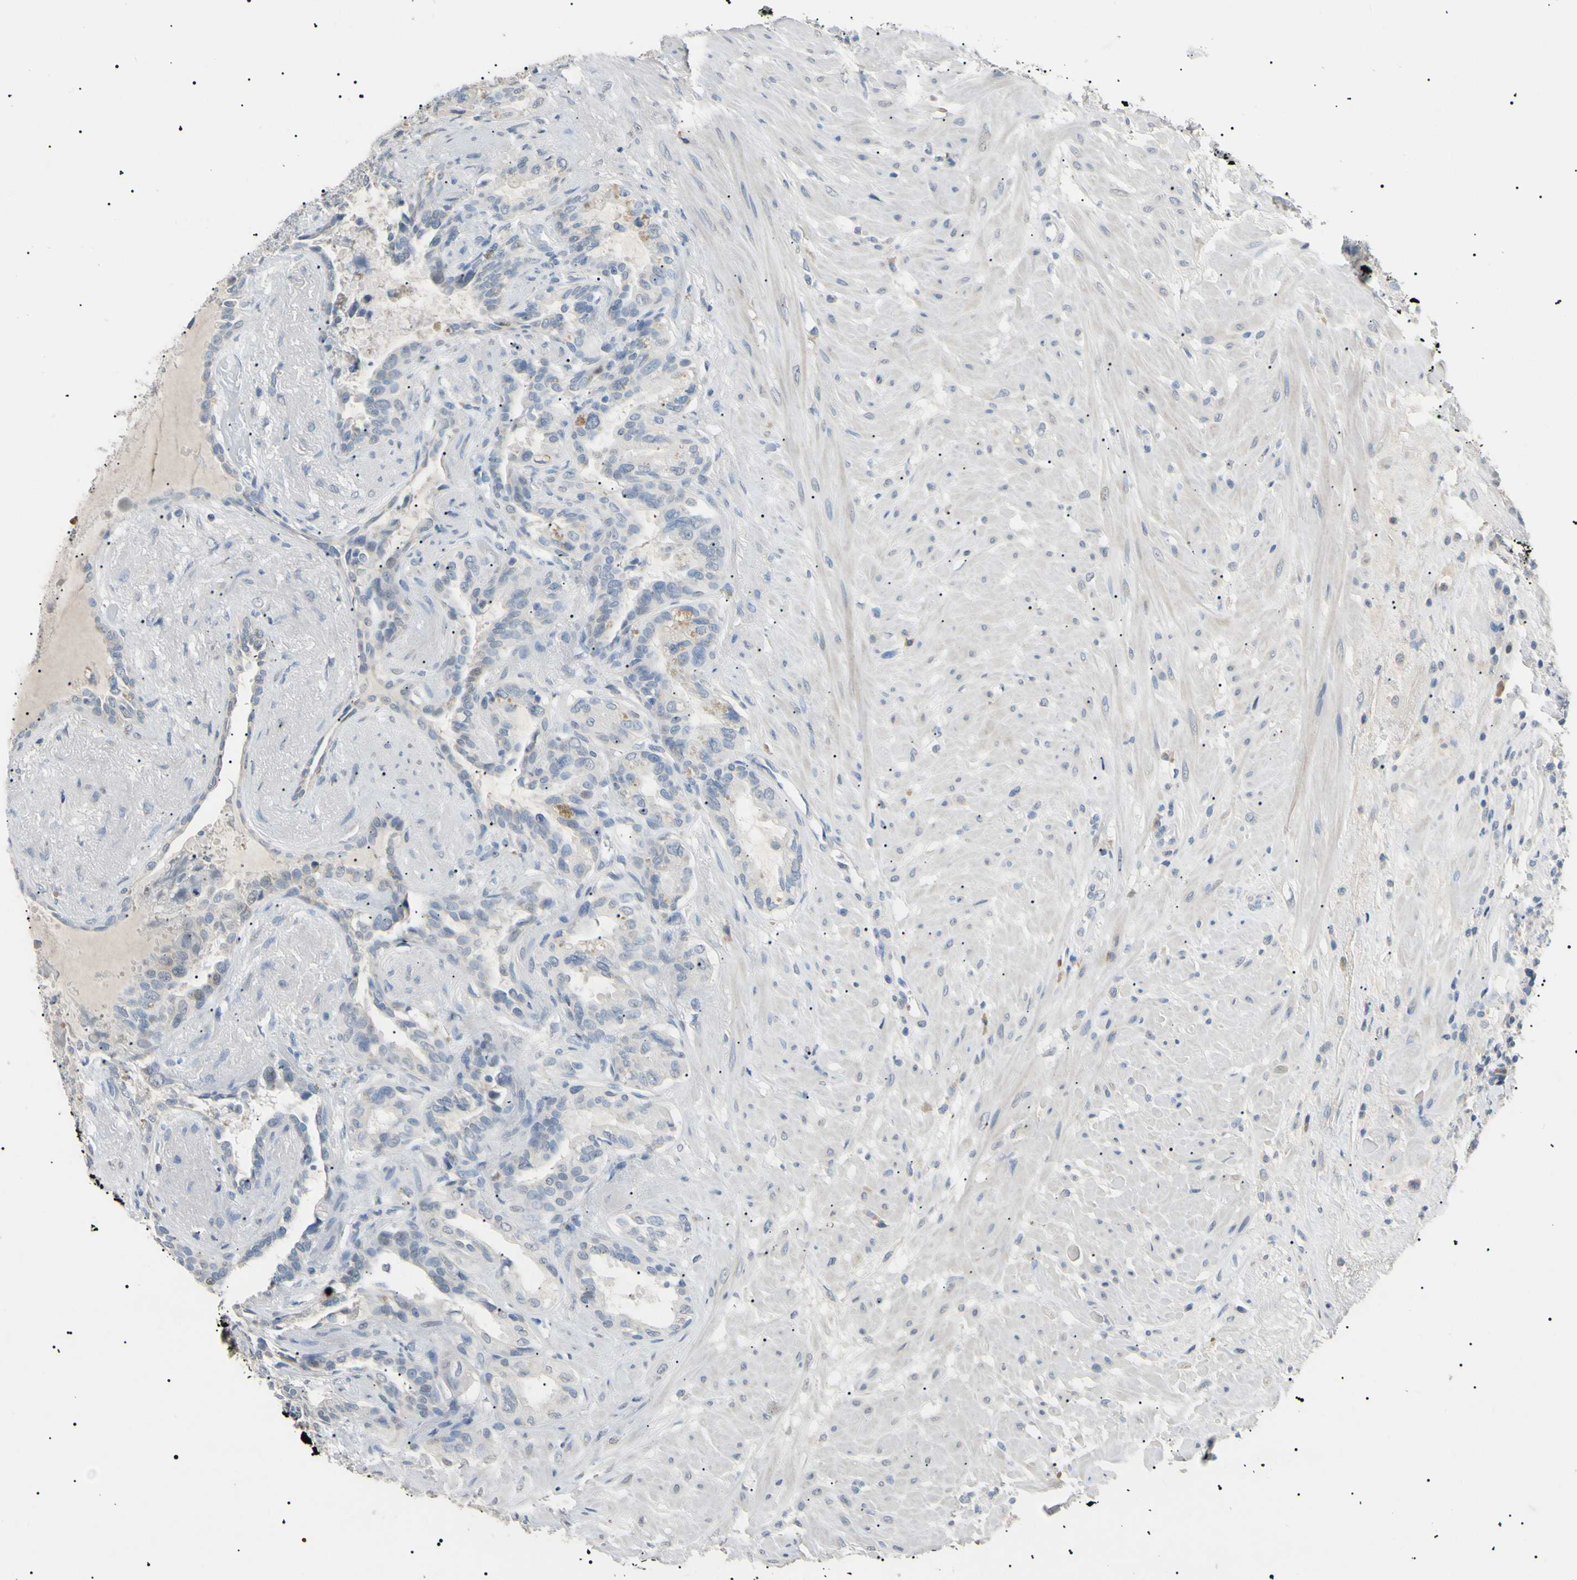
{"staining": {"intensity": "negative", "quantity": "none", "location": "none"}, "tissue": "seminal vesicle", "cell_type": "Glandular cells", "image_type": "normal", "snomed": [{"axis": "morphology", "description": "Normal tissue, NOS"}, {"axis": "topography", "description": "Seminal veicle"}], "caption": "Protein analysis of unremarkable seminal vesicle shows no significant positivity in glandular cells.", "gene": "CGB3", "patient": {"sex": "male", "age": 61}}